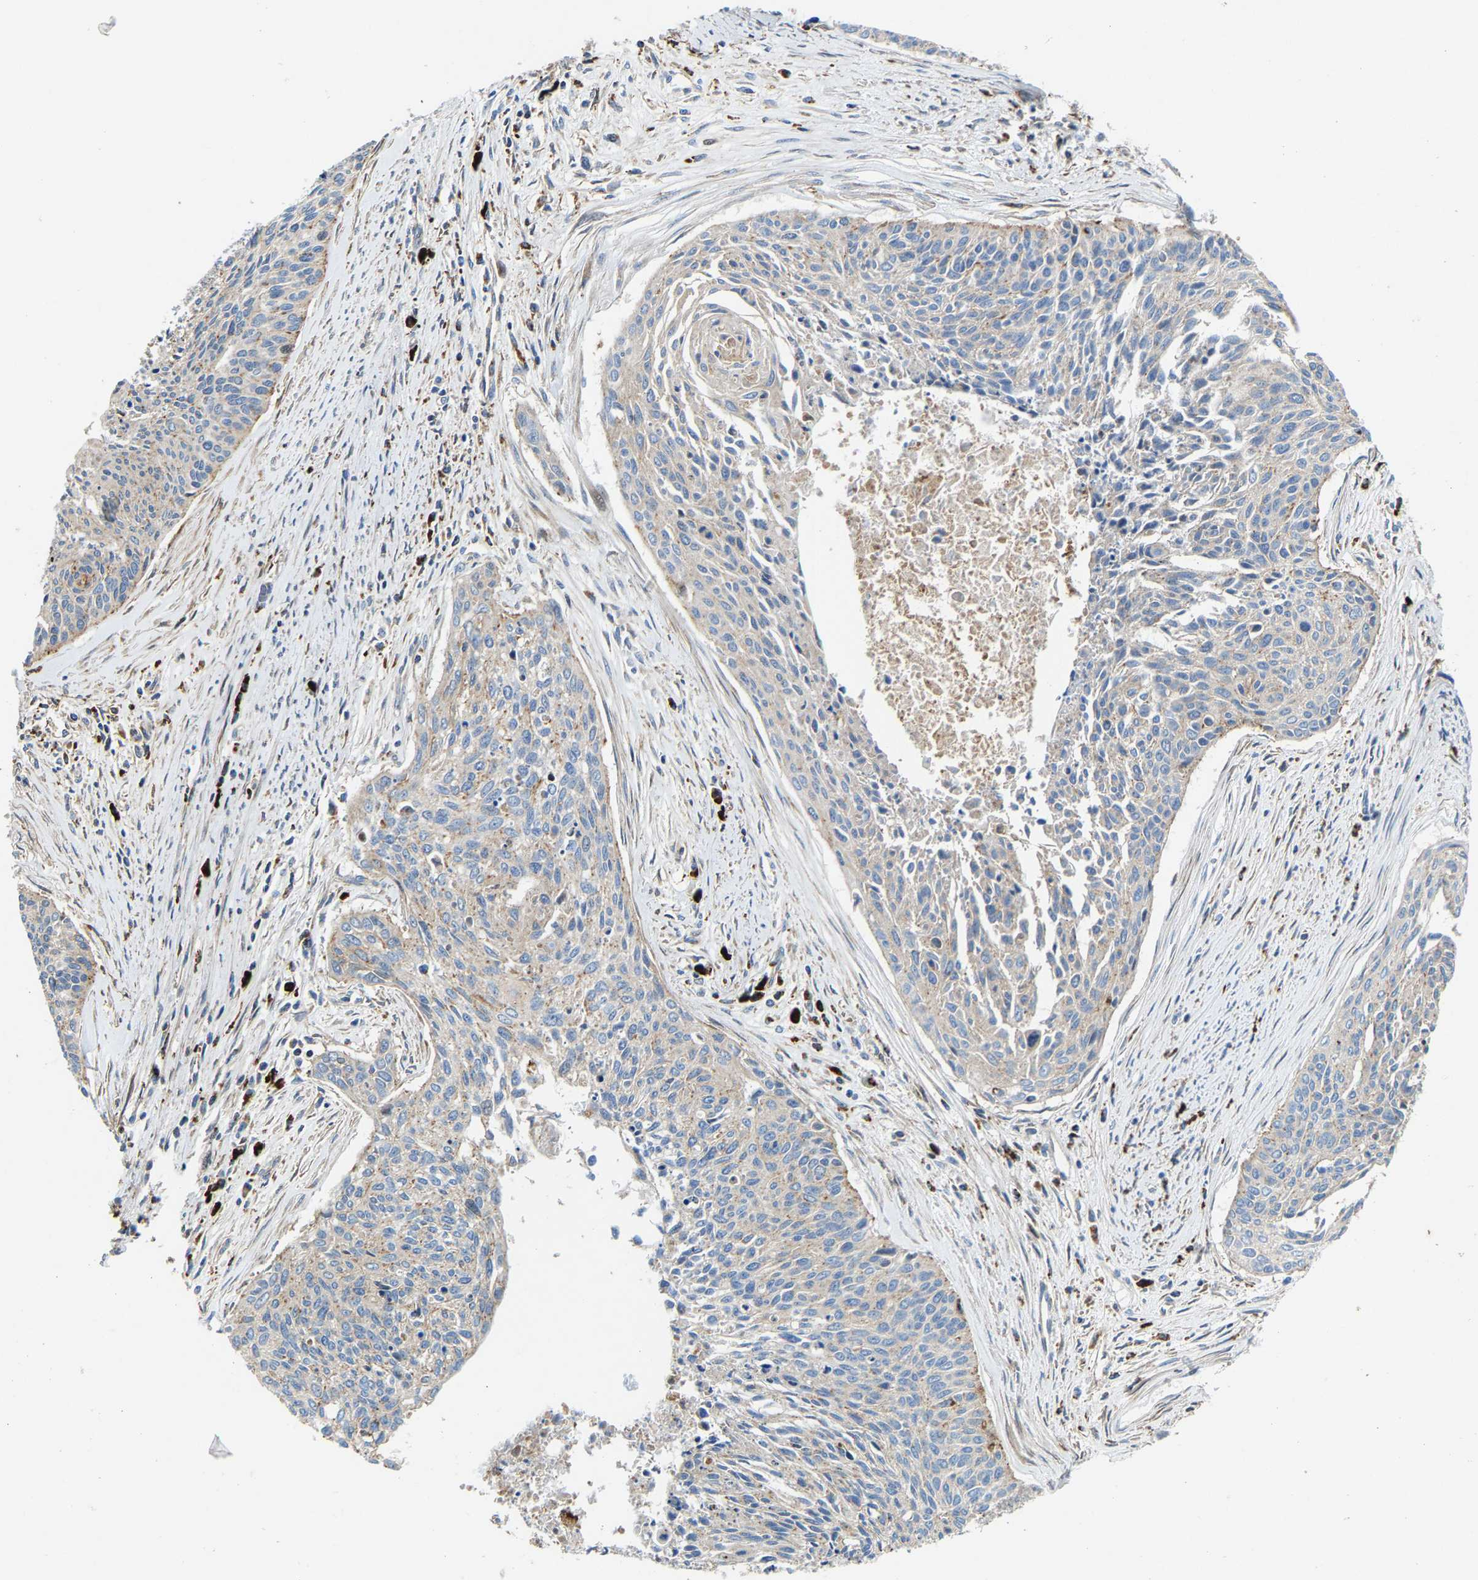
{"staining": {"intensity": "negative", "quantity": "none", "location": "none"}, "tissue": "cervical cancer", "cell_type": "Tumor cells", "image_type": "cancer", "snomed": [{"axis": "morphology", "description": "Squamous cell carcinoma, NOS"}, {"axis": "topography", "description": "Cervix"}], "caption": "Immunohistochemistry micrograph of cervical cancer stained for a protein (brown), which shows no expression in tumor cells.", "gene": "DPP7", "patient": {"sex": "female", "age": 55}}